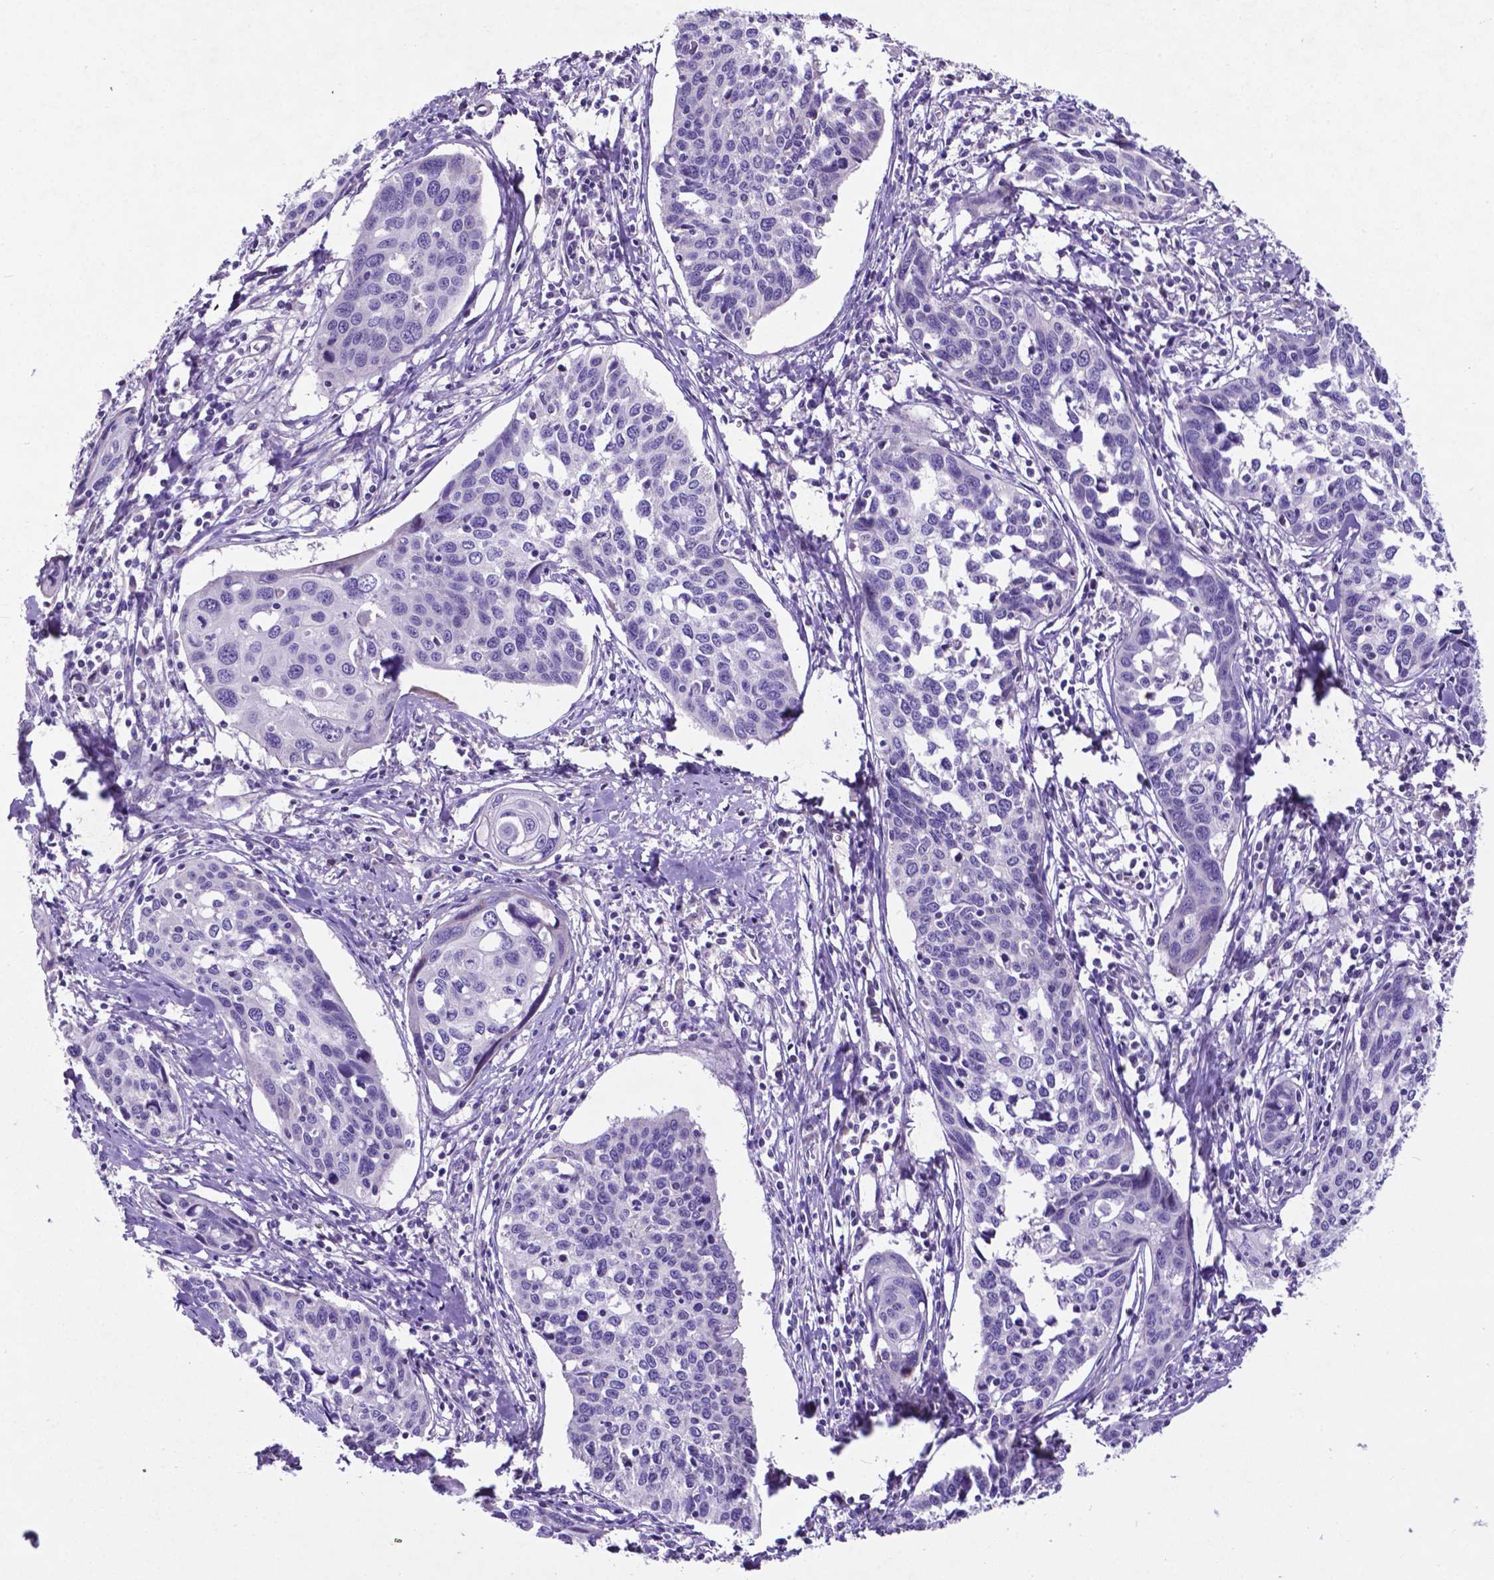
{"staining": {"intensity": "negative", "quantity": "none", "location": "none"}, "tissue": "cervical cancer", "cell_type": "Tumor cells", "image_type": "cancer", "snomed": [{"axis": "morphology", "description": "Squamous cell carcinoma, NOS"}, {"axis": "topography", "description": "Cervix"}], "caption": "This is an immunohistochemistry (IHC) photomicrograph of cervical cancer. There is no expression in tumor cells.", "gene": "PFKFB4", "patient": {"sex": "female", "age": 31}}